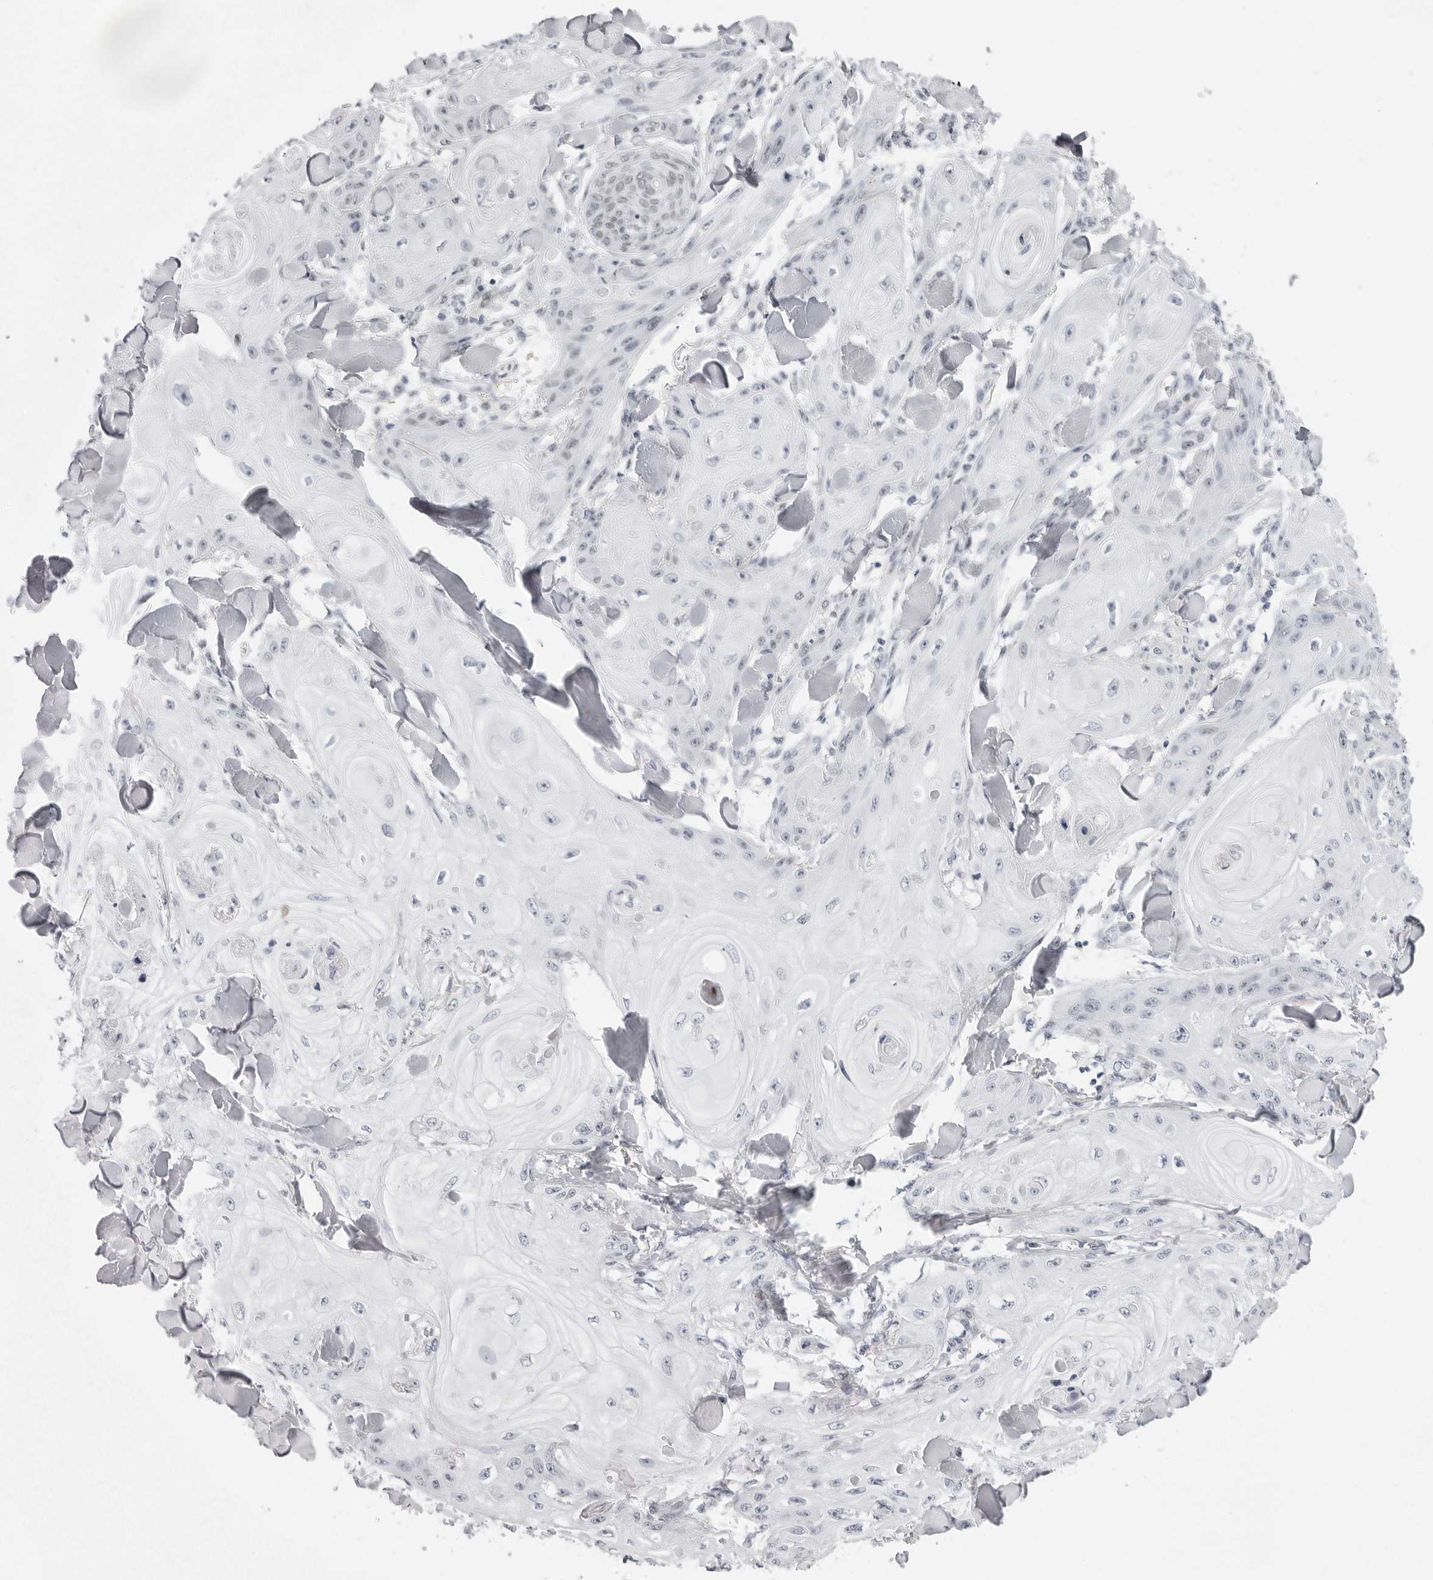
{"staining": {"intensity": "negative", "quantity": "none", "location": "none"}, "tissue": "skin cancer", "cell_type": "Tumor cells", "image_type": "cancer", "snomed": [{"axis": "morphology", "description": "Squamous cell carcinoma, NOS"}, {"axis": "topography", "description": "Skin"}], "caption": "This is an immunohistochemistry (IHC) image of human skin squamous cell carcinoma. There is no staining in tumor cells.", "gene": "VEZF1", "patient": {"sex": "male", "age": 74}}